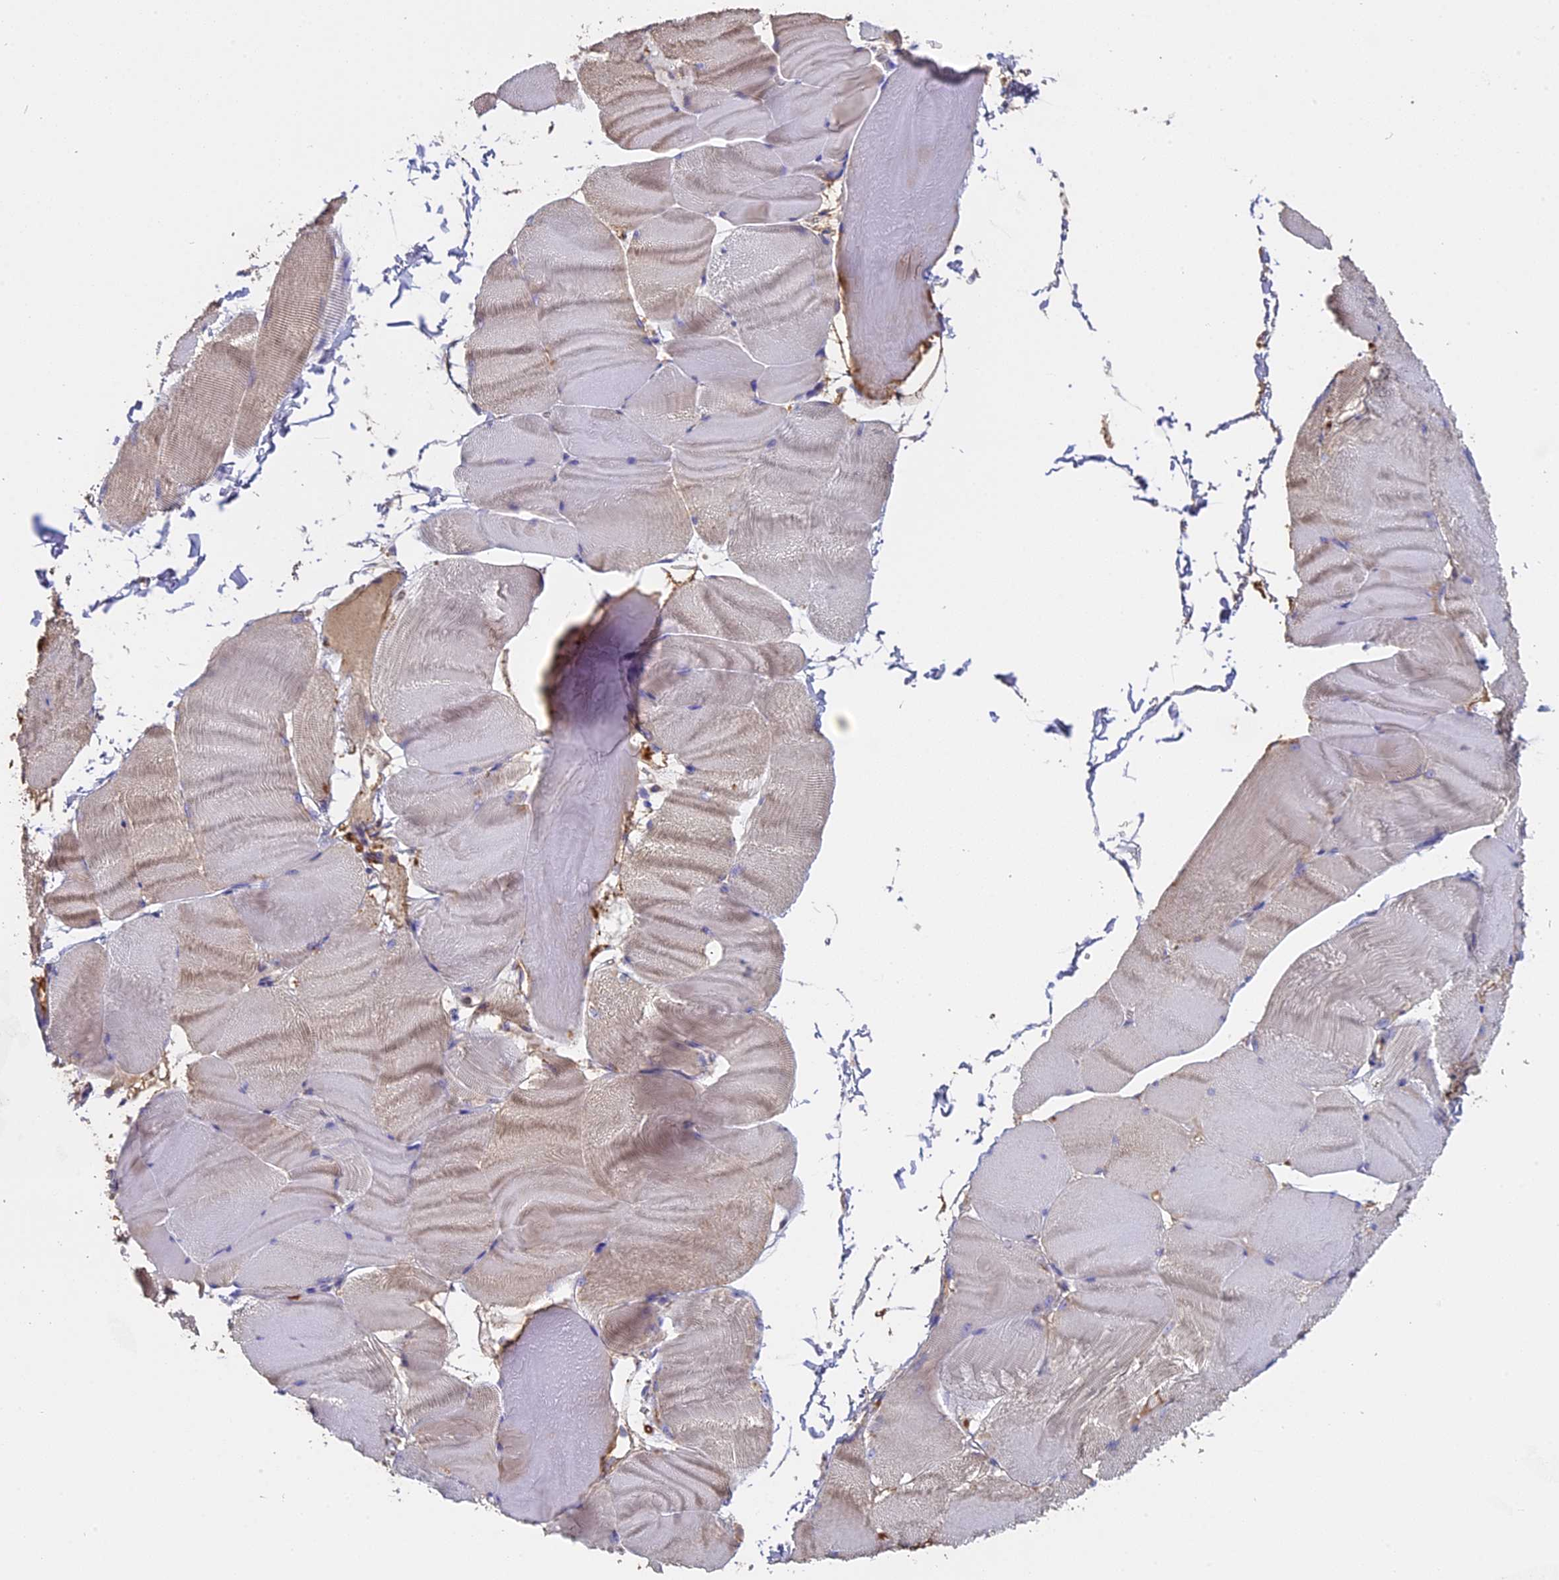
{"staining": {"intensity": "negative", "quantity": "none", "location": "none"}, "tissue": "skeletal muscle", "cell_type": "Myocytes", "image_type": "normal", "snomed": [{"axis": "morphology", "description": "Normal tissue, NOS"}, {"axis": "morphology", "description": "Basal cell carcinoma"}, {"axis": "topography", "description": "Skeletal muscle"}], "caption": "An image of skeletal muscle stained for a protein shows no brown staining in myocytes. (Brightfield microscopy of DAB (3,3'-diaminobenzidine) immunohistochemistry (IHC) at high magnification).", "gene": "CFAP119", "patient": {"sex": "female", "age": 64}}